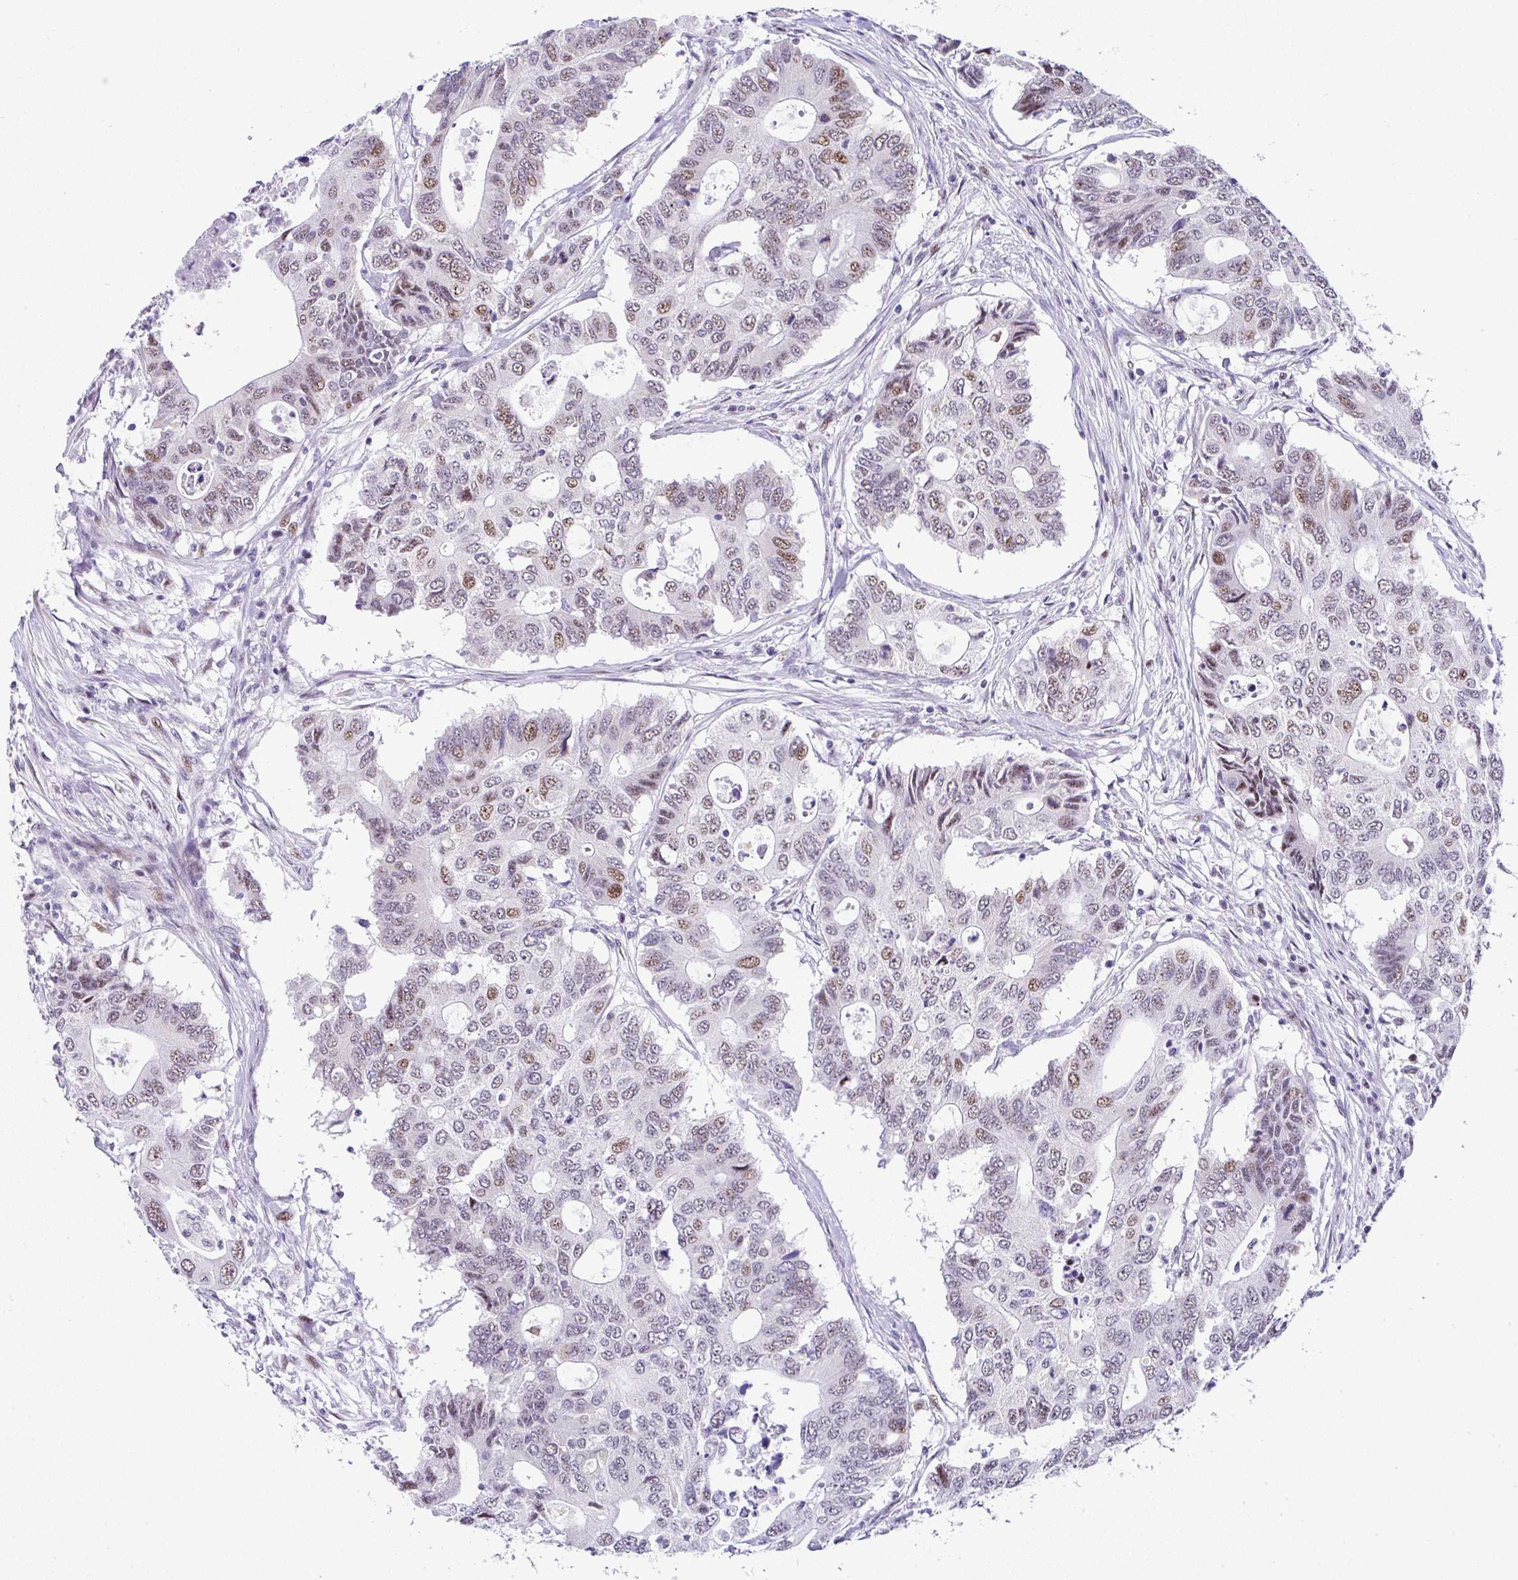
{"staining": {"intensity": "moderate", "quantity": "25%-75%", "location": "nuclear"}, "tissue": "colorectal cancer", "cell_type": "Tumor cells", "image_type": "cancer", "snomed": [{"axis": "morphology", "description": "Adenocarcinoma, NOS"}, {"axis": "topography", "description": "Colon"}], "caption": "Immunohistochemical staining of colorectal cancer demonstrates medium levels of moderate nuclear protein staining in approximately 25%-75% of tumor cells.", "gene": "NR1D2", "patient": {"sex": "male", "age": 71}}